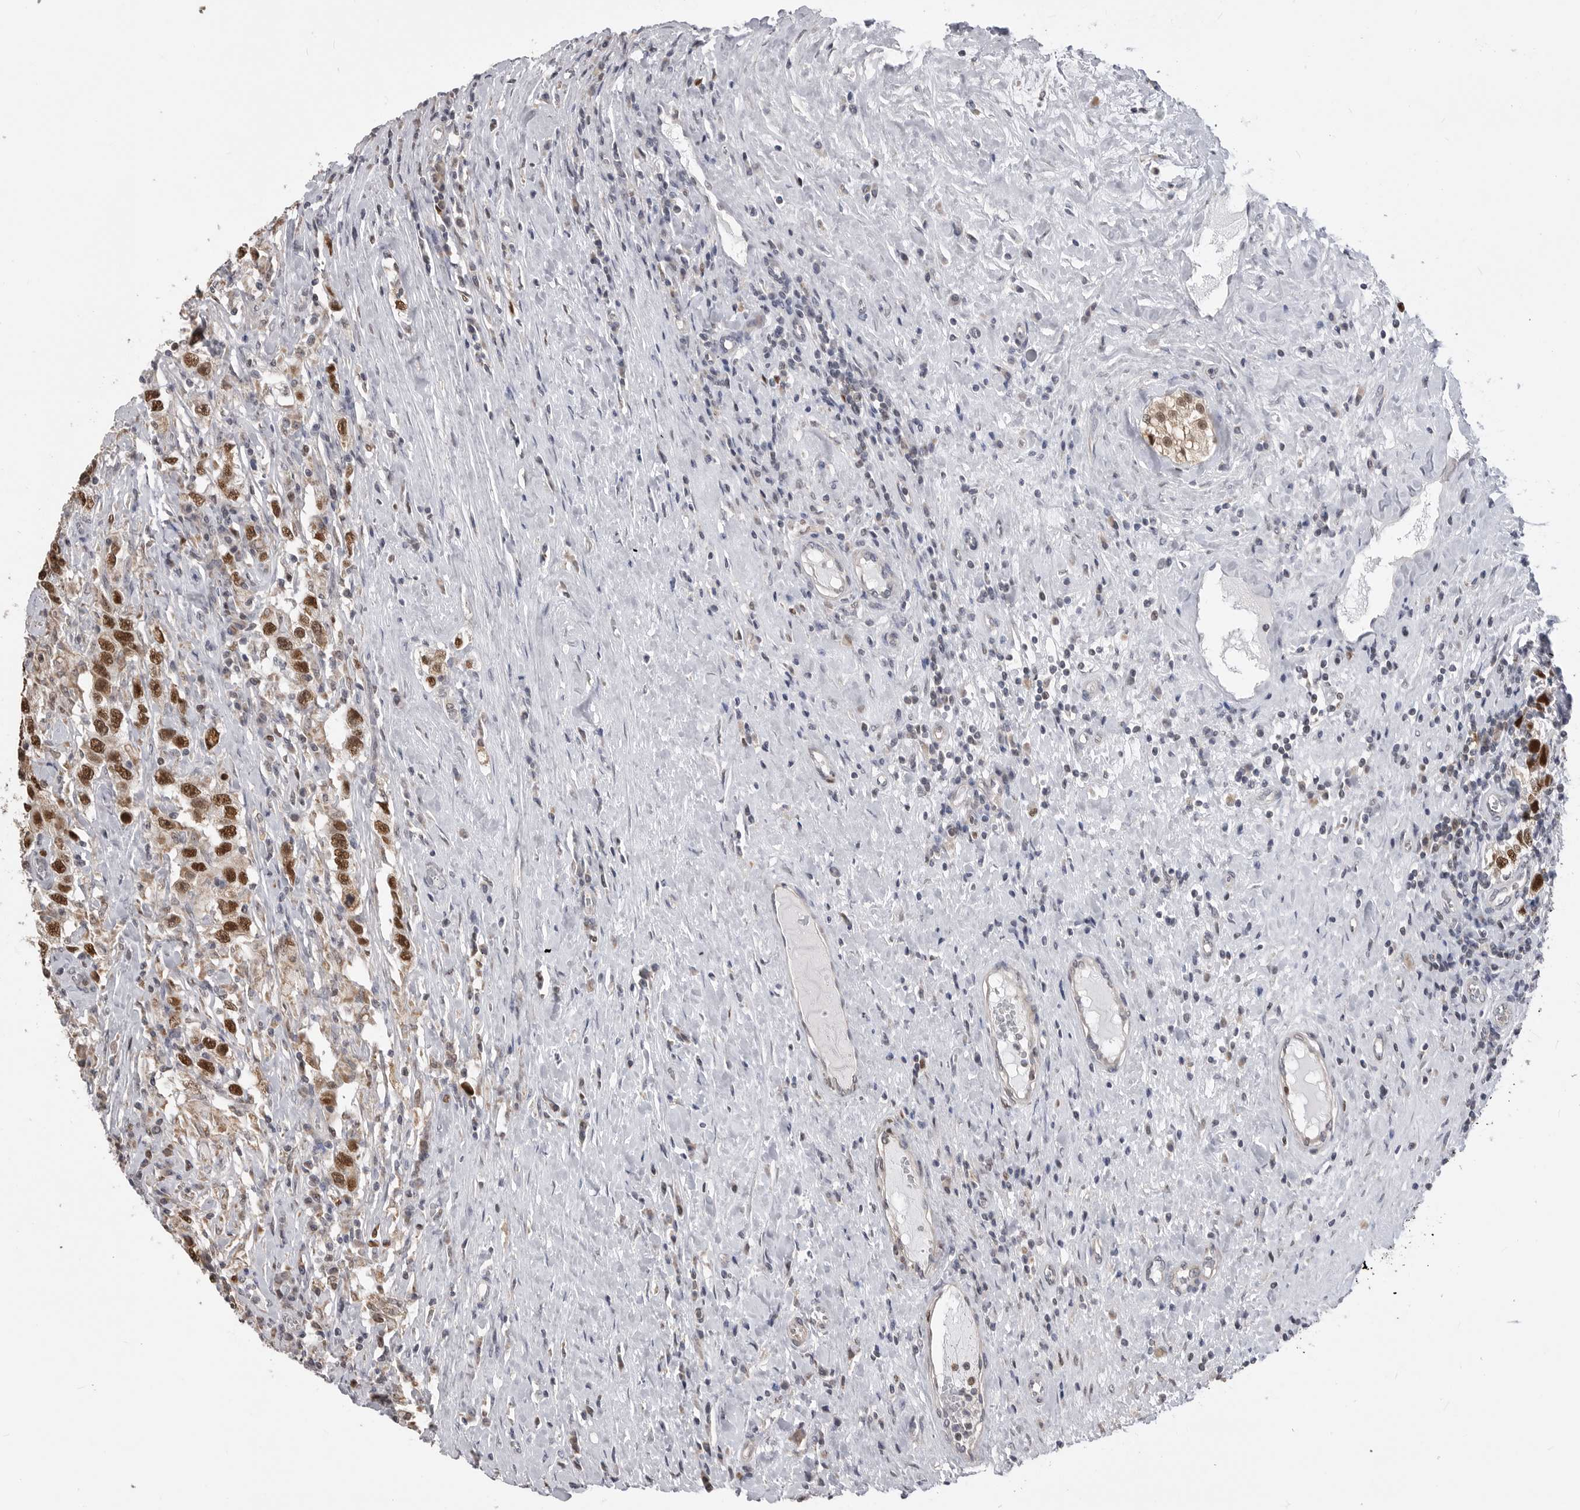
{"staining": {"intensity": "strong", "quantity": ">75%", "location": "nuclear"}, "tissue": "testis cancer", "cell_type": "Tumor cells", "image_type": "cancer", "snomed": [{"axis": "morphology", "description": "Seminoma, NOS"}, {"axis": "topography", "description": "Testis"}], "caption": "The image displays a brown stain indicating the presence of a protein in the nuclear of tumor cells in seminoma (testis). (DAB IHC with brightfield microscopy, high magnification).", "gene": "SMARCC1", "patient": {"sex": "male", "age": 41}}